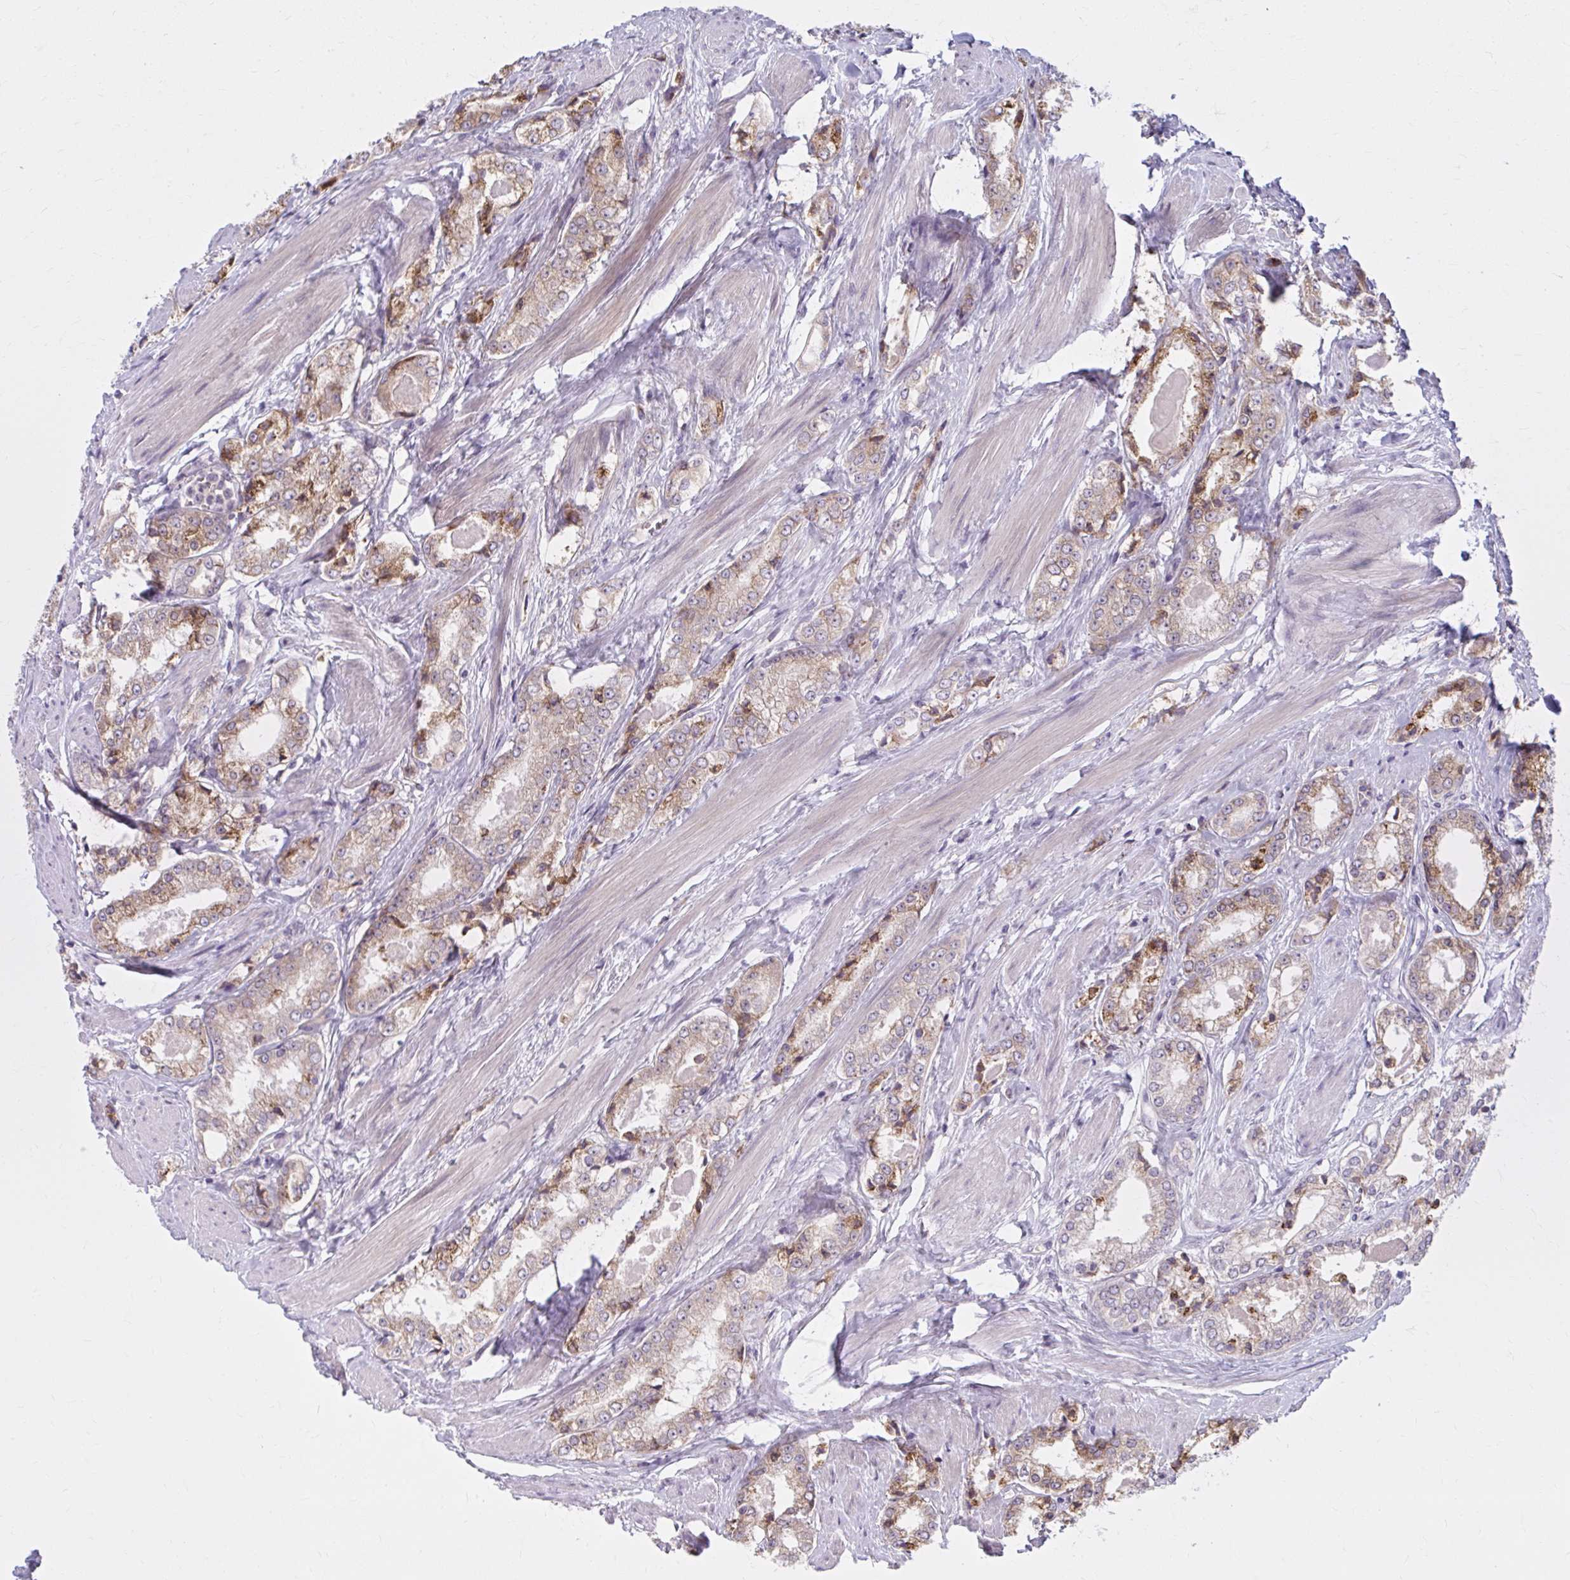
{"staining": {"intensity": "moderate", "quantity": "25%-75%", "location": "cytoplasmic/membranous"}, "tissue": "prostate cancer", "cell_type": "Tumor cells", "image_type": "cancer", "snomed": [{"axis": "morphology", "description": "Adenocarcinoma, NOS"}, {"axis": "morphology", "description": "Adenocarcinoma, Low grade"}, {"axis": "topography", "description": "Prostate"}], "caption": "Human prostate cancer (adenocarcinoma) stained with a brown dye displays moderate cytoplasmic/membranous positive staining in about 25%-75% of tumor cells.", "gene": "SNF8", "patient": {"sex": "male", "age": 68}}